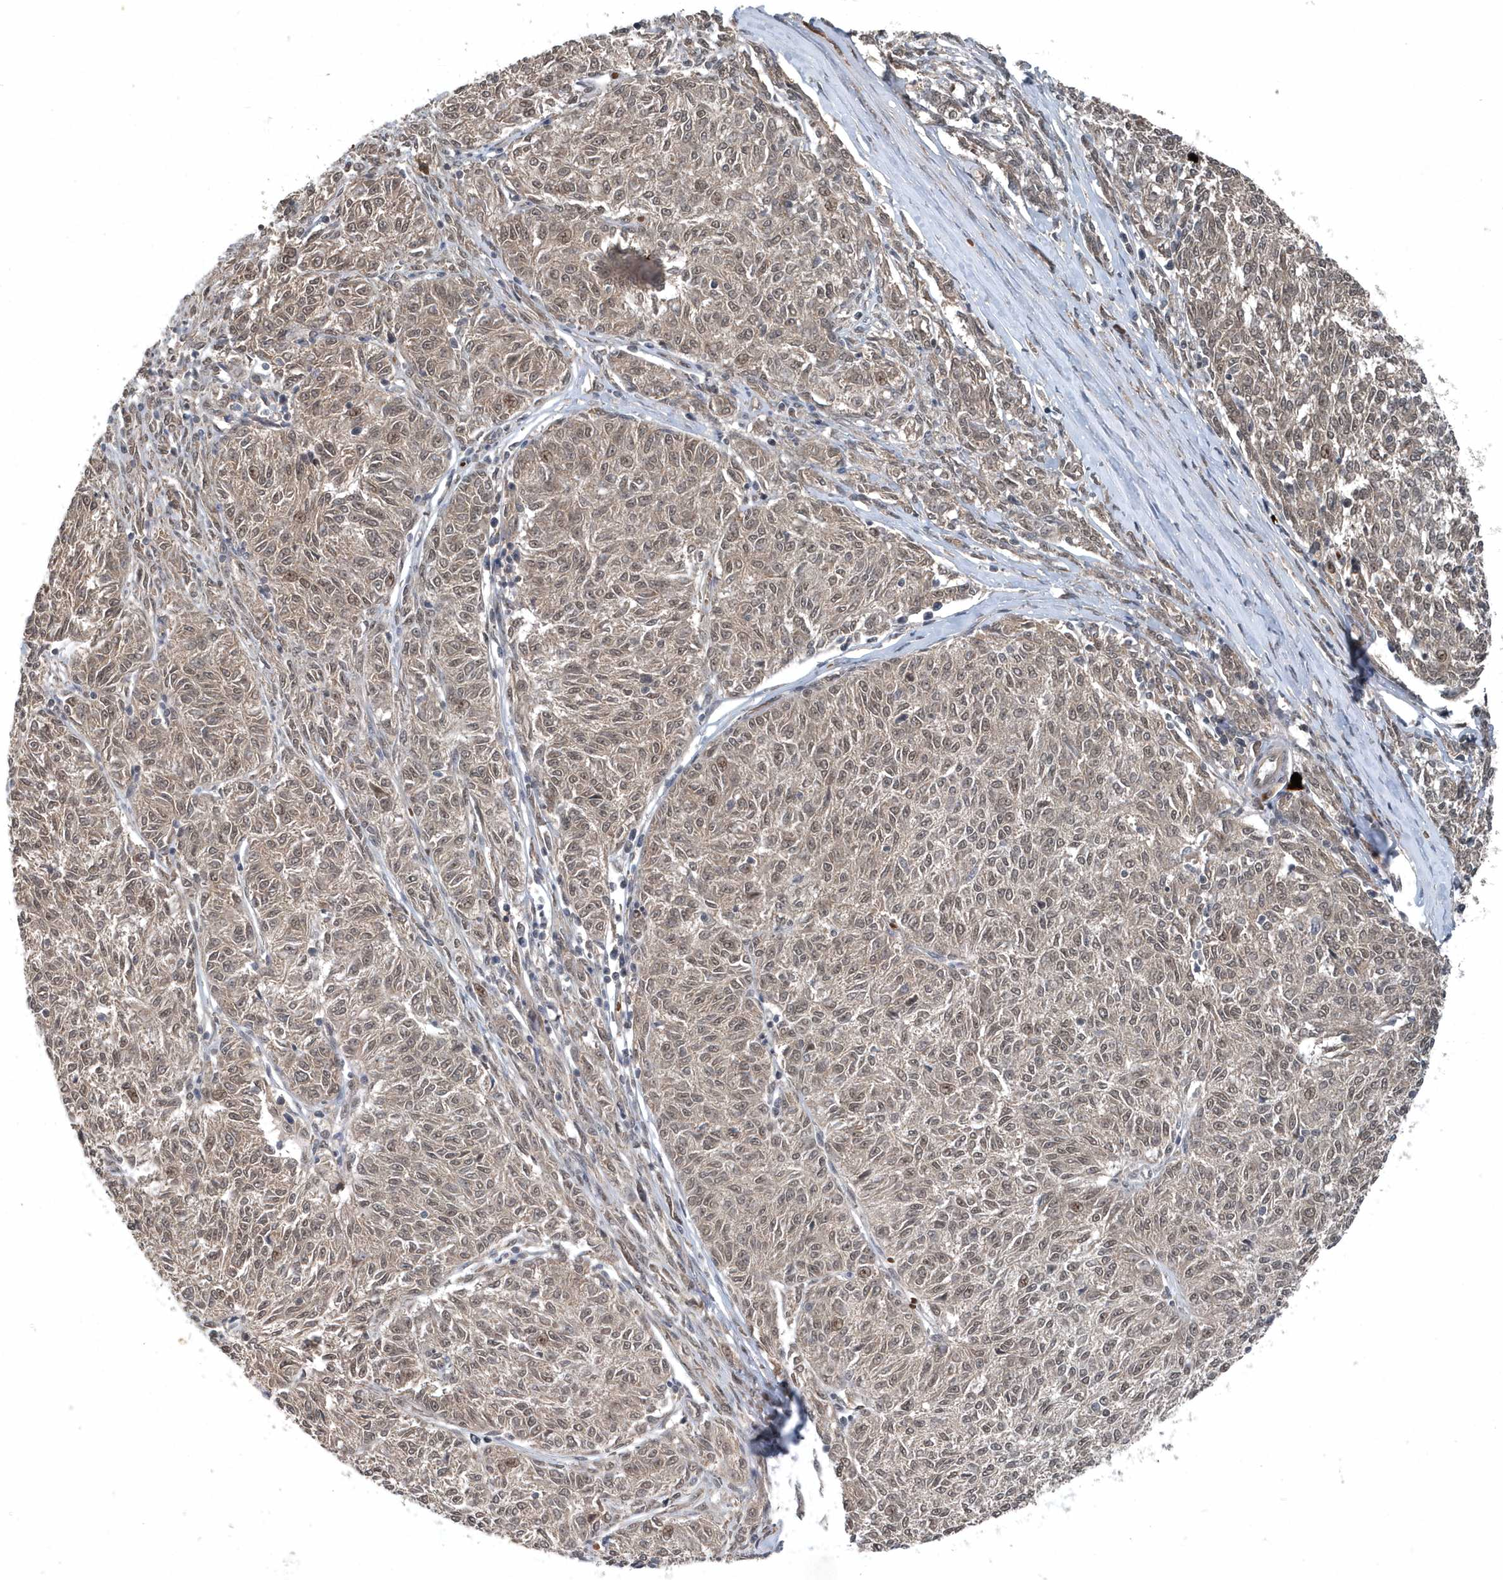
{"staining": {"intensity": "weak", "quantity": ">75%", "location": "cytoplasmic/membranous,nuclear"}, "tissue": "melanoma", "cell_type": "Tumor cells", "image_type": "cancer", "snomed": [{"axis": "morphology", "description": "Malignant melanoma, NOS"}, {"axis": "topography", "description": "Skin"}], "caption": "Approximately >75% of tumor cells in human melanoma show weak cytoplasmic/membranous and nuclear protein expression as visualized by brown immunohistochemical staining.", "gene": "QTRT2", "patient": {"sex": "female", "age": 72}}